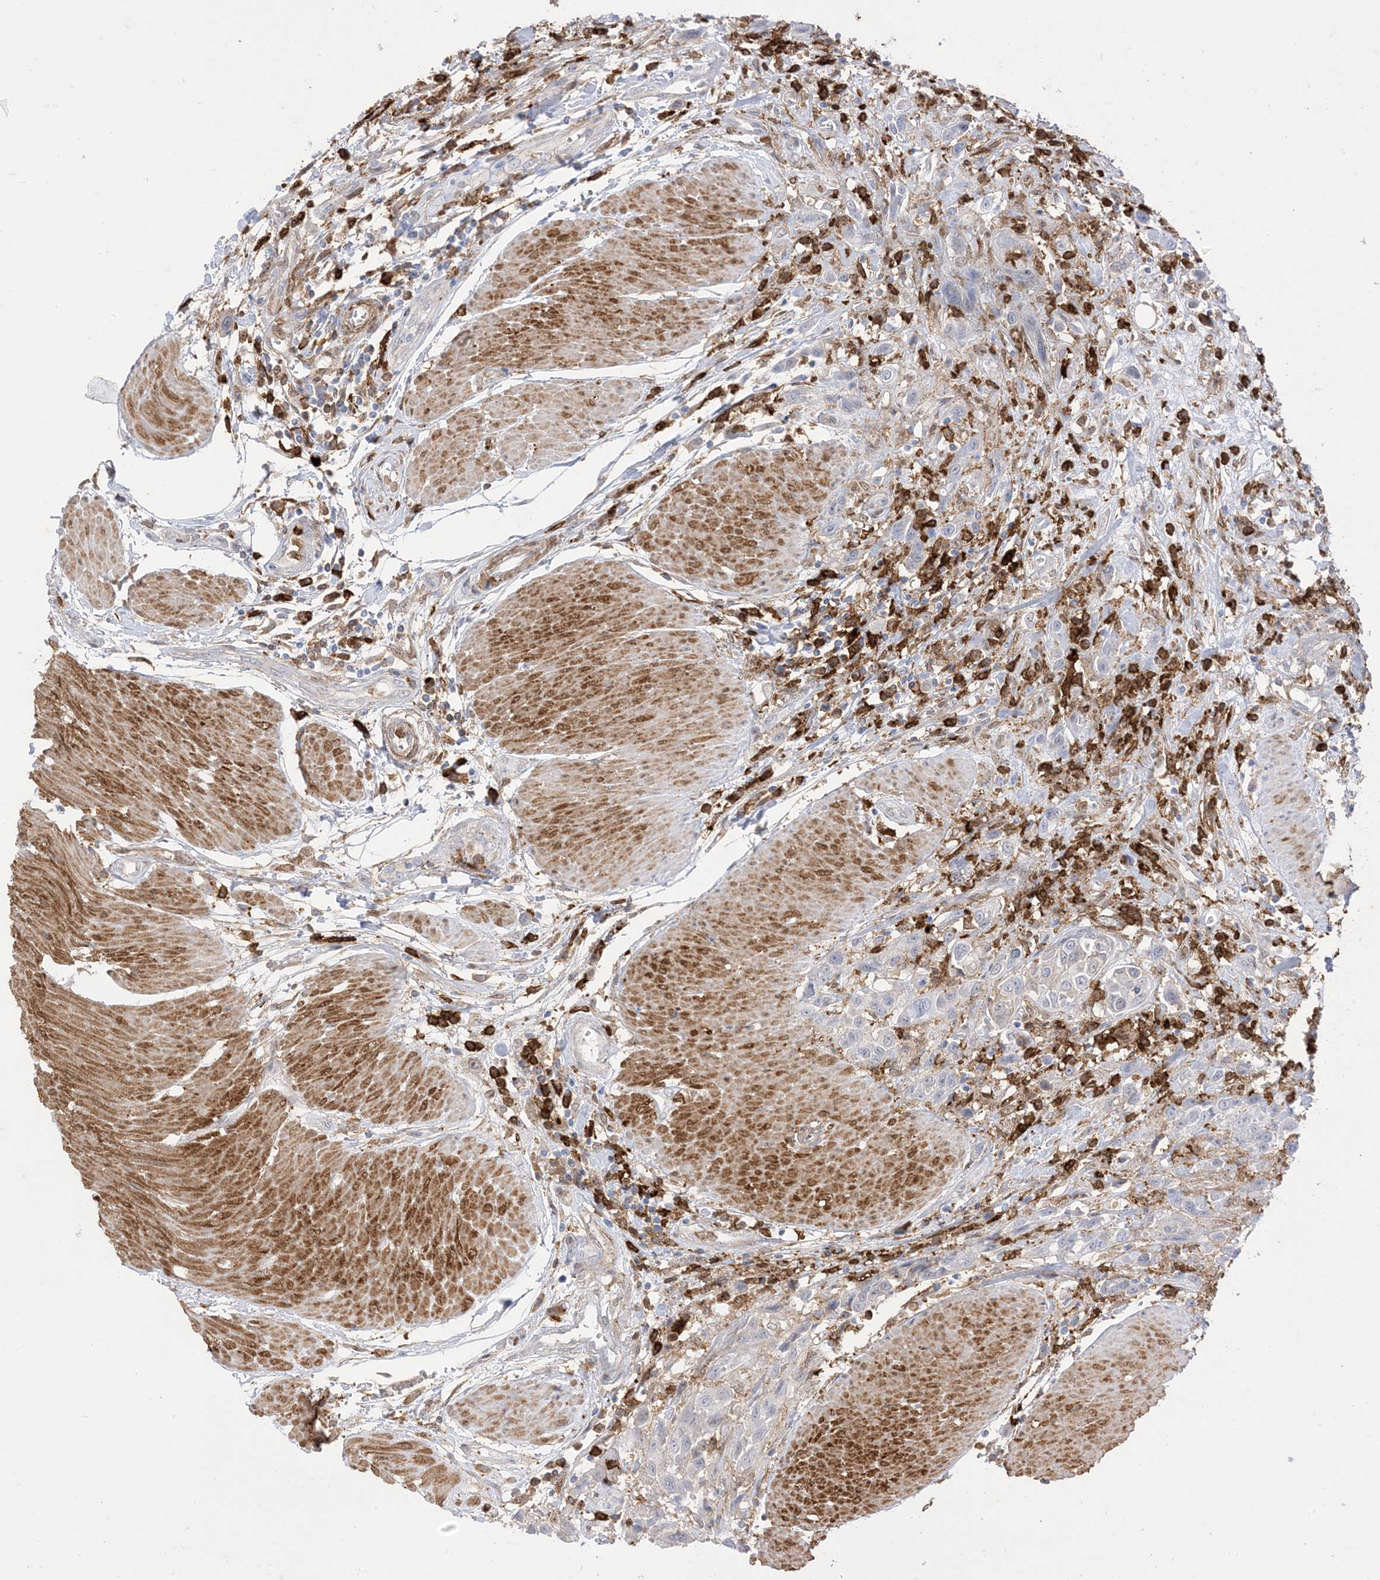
{"staining": {"intensity": "negative", "quantity": "none", "location": "none"}, "tissue": "urothelial cancer", "cell_type": "Tumor cells", "image_type": "cancer", "snomed": [{"axis": "morphology", "description": "Urothelial carcinoma, High grade"}, {"axis": "topography", "description": "Urinary bladder"}], "caption": "Protein analysis of urothelial cancer reveals no significant expression in tumor cells.", "gene": "GSN", "patient": {"sex": "male", "age": 50}}